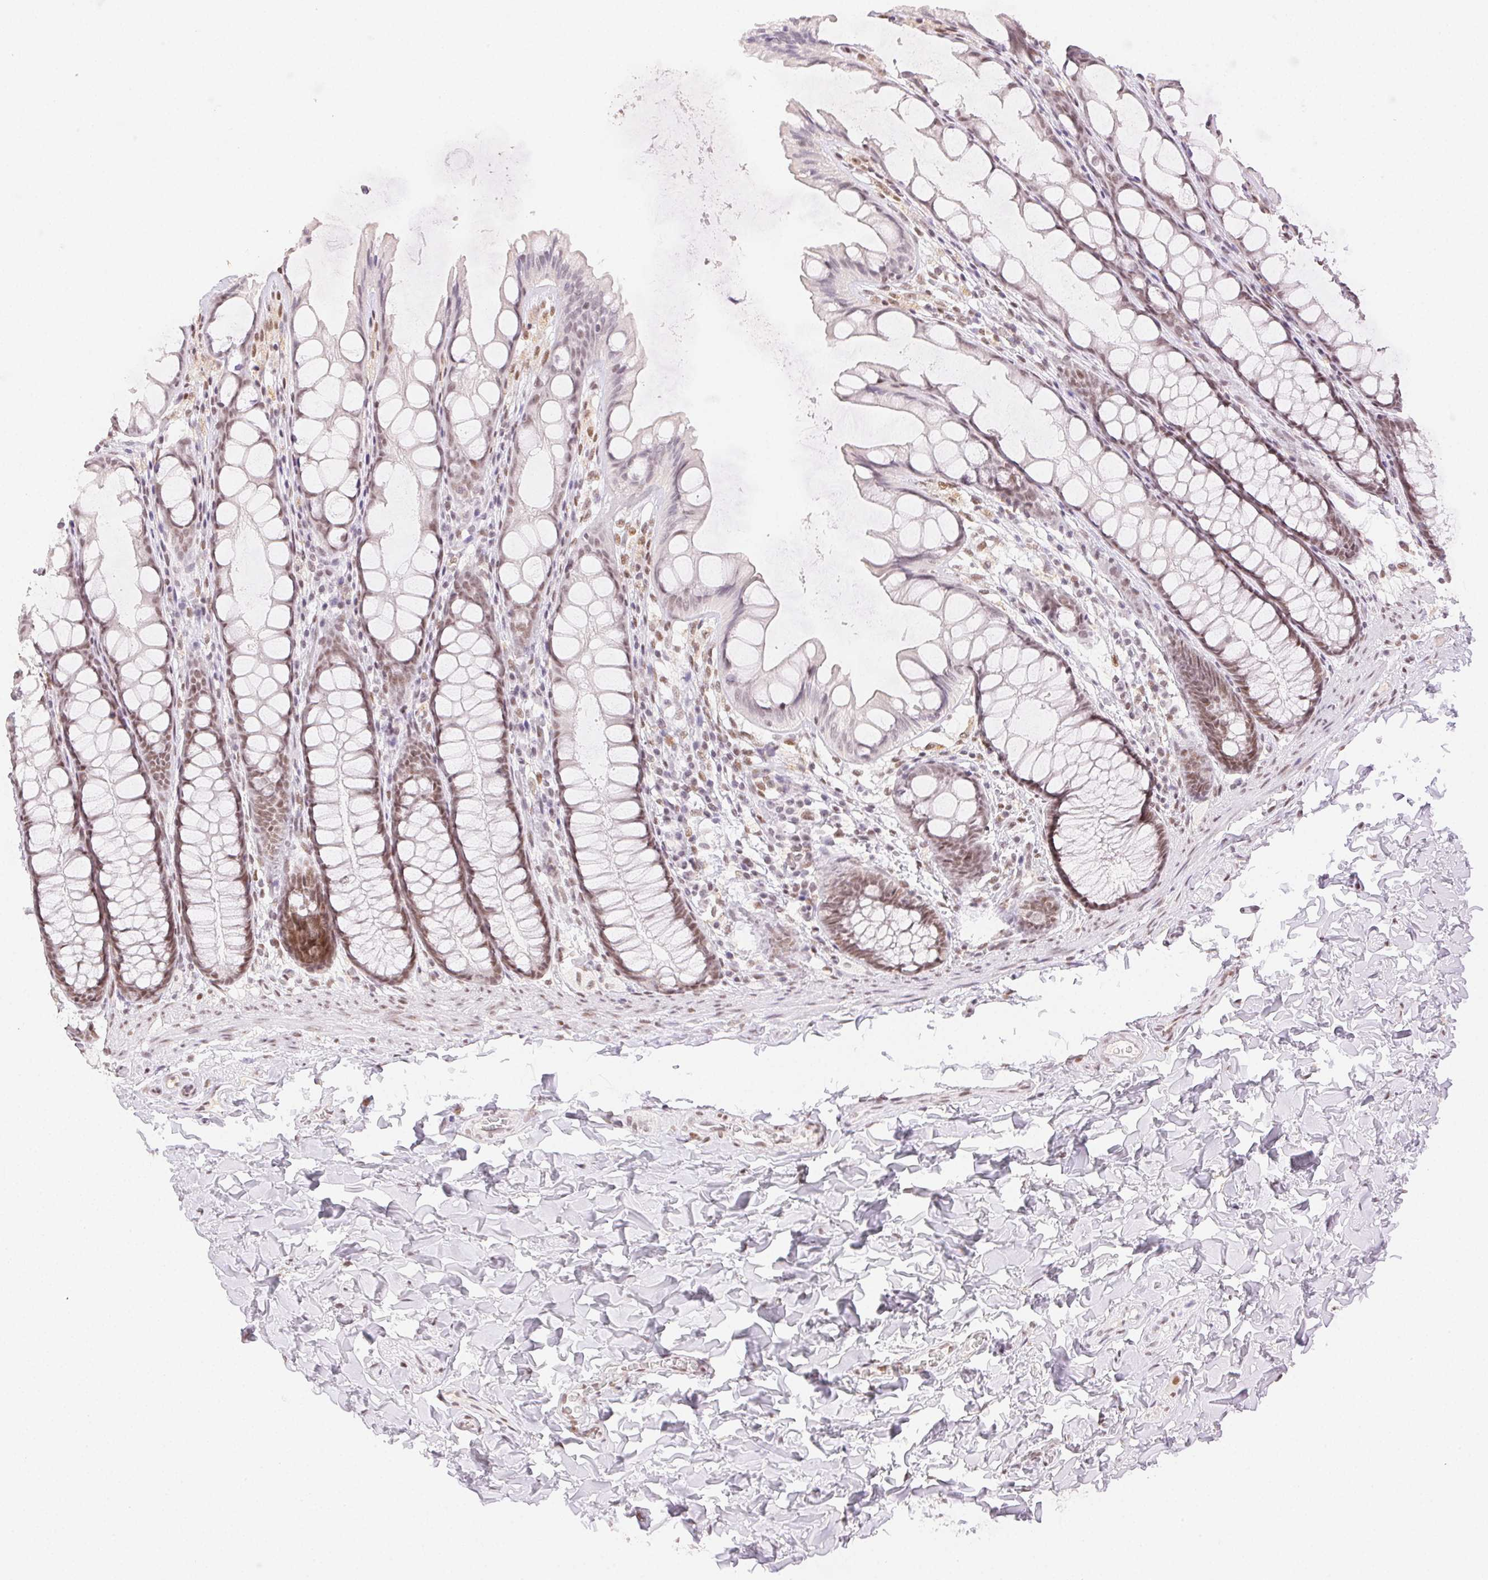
{"staining": {"intensity": "moderate", "quantity": ">75%", "location": "nuclear"}, "tissue": "colon", "cell_type": "Endothelial cells", "image_type": "normal", "snomed": [{"axis": "morphology", "description": "Normal tissue, NOS"}, {"axis": "topography", "description": "Colon"}], "caption": "Immunohistochemical staining of normal human colon reveals medium levels of moderate nuclear staining in about >75% of endothelial cells.", "gene": "H2AZ1", "patient": {"sex": "male", "age": 47}}